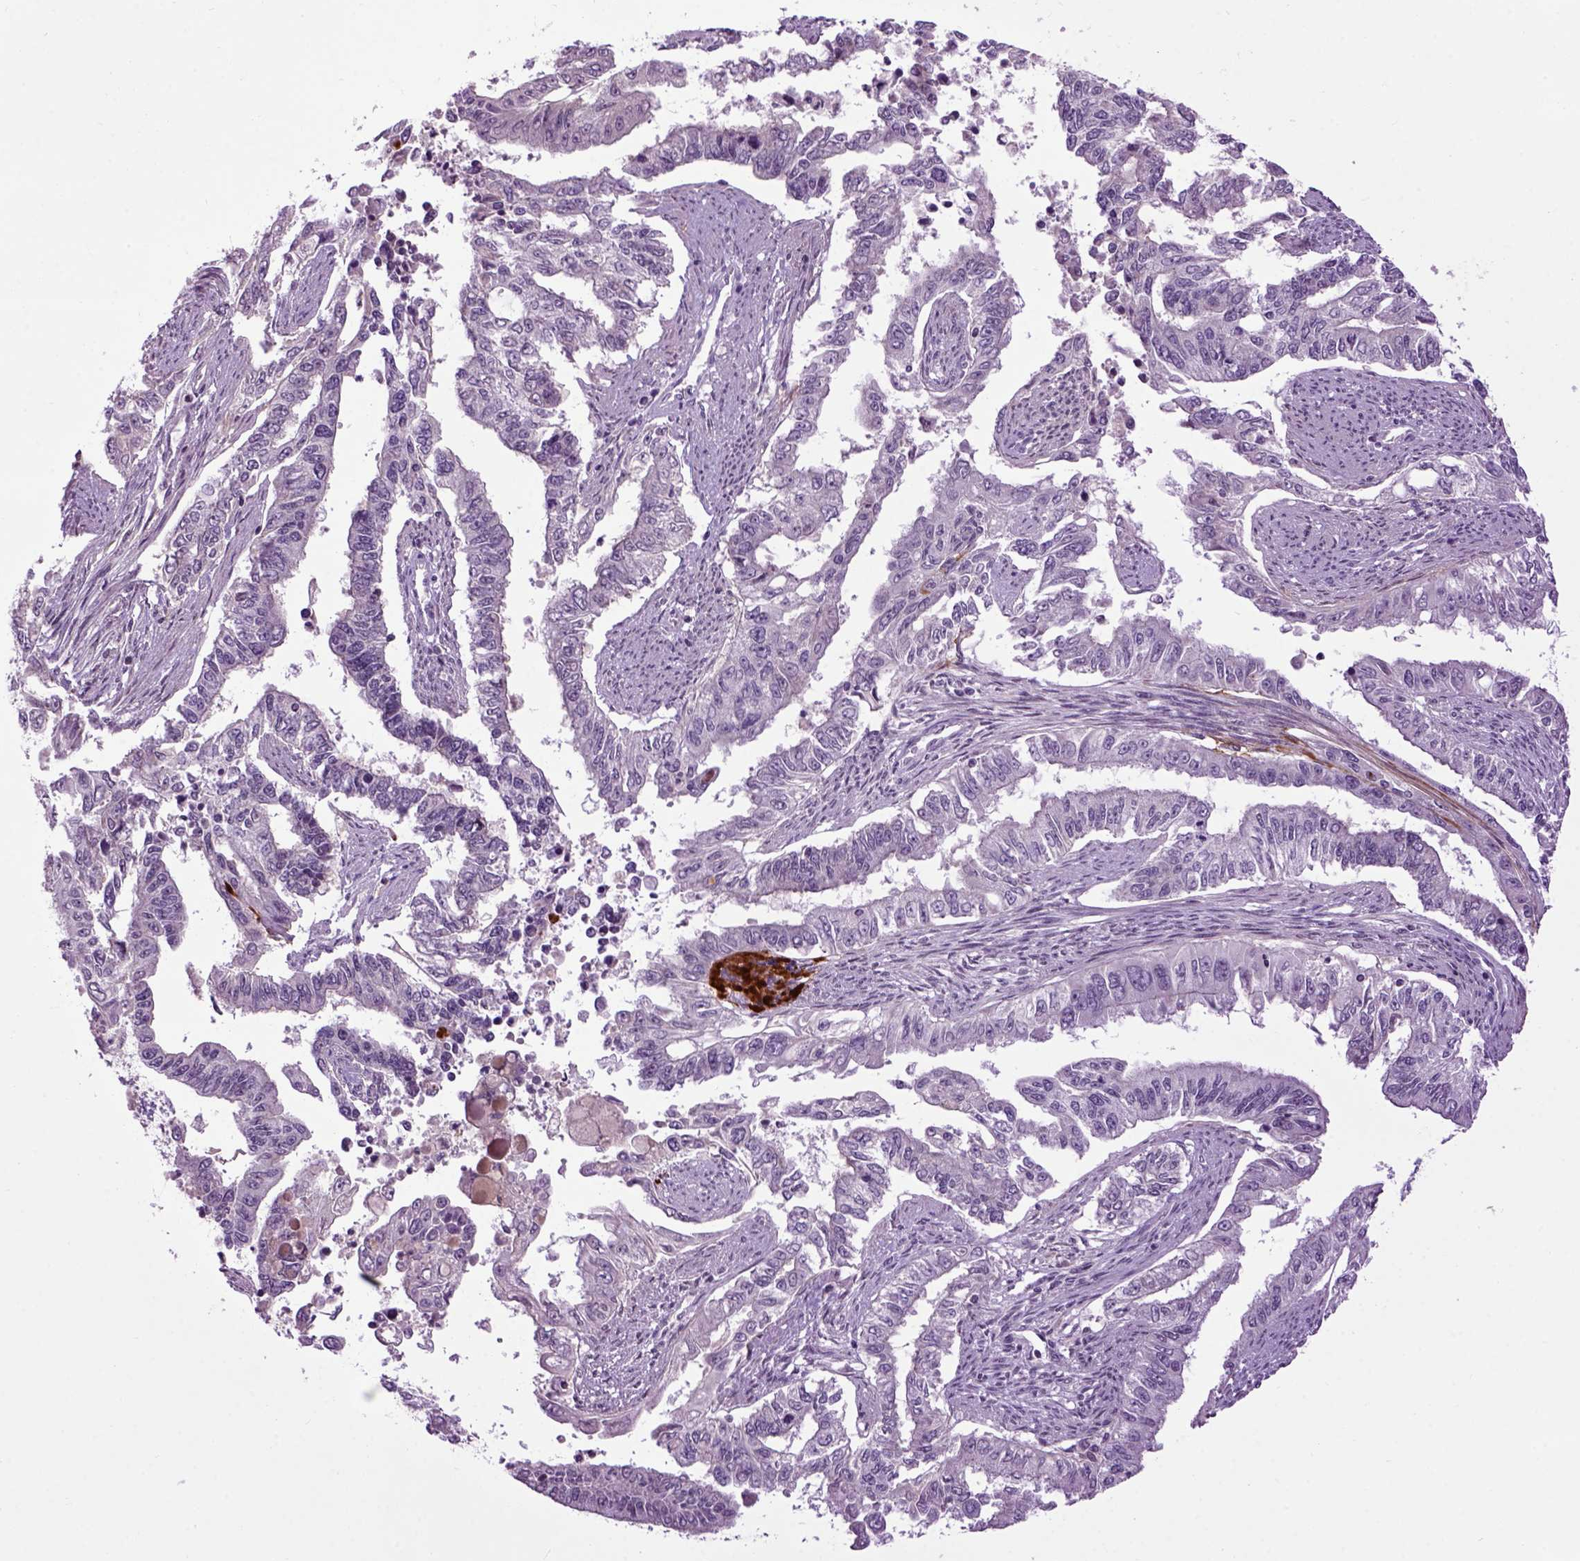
{"staining": {"intensity": "negative", "quantity": "none", "location": "none"}, "tissue": "endometrial cancer", "cell_type": "Tumor cells", "image_type": "cancer", "snomed": [{"axis": "morphology", "description": "Adenocarcinoma, NOS"}, {"axis": "topography", "description": "Uterus"}], "caption": "Protein analysis of adenocarcinoma (endometrial) reveals no significant expression in tumor cells. (DAB (3,3'-diaminobenzidine) immunohistochemistry (IHC) with hematoxylin counter stain).", "gene": "EMILIN3", "patient": {"sex": "female", "age": 59}}